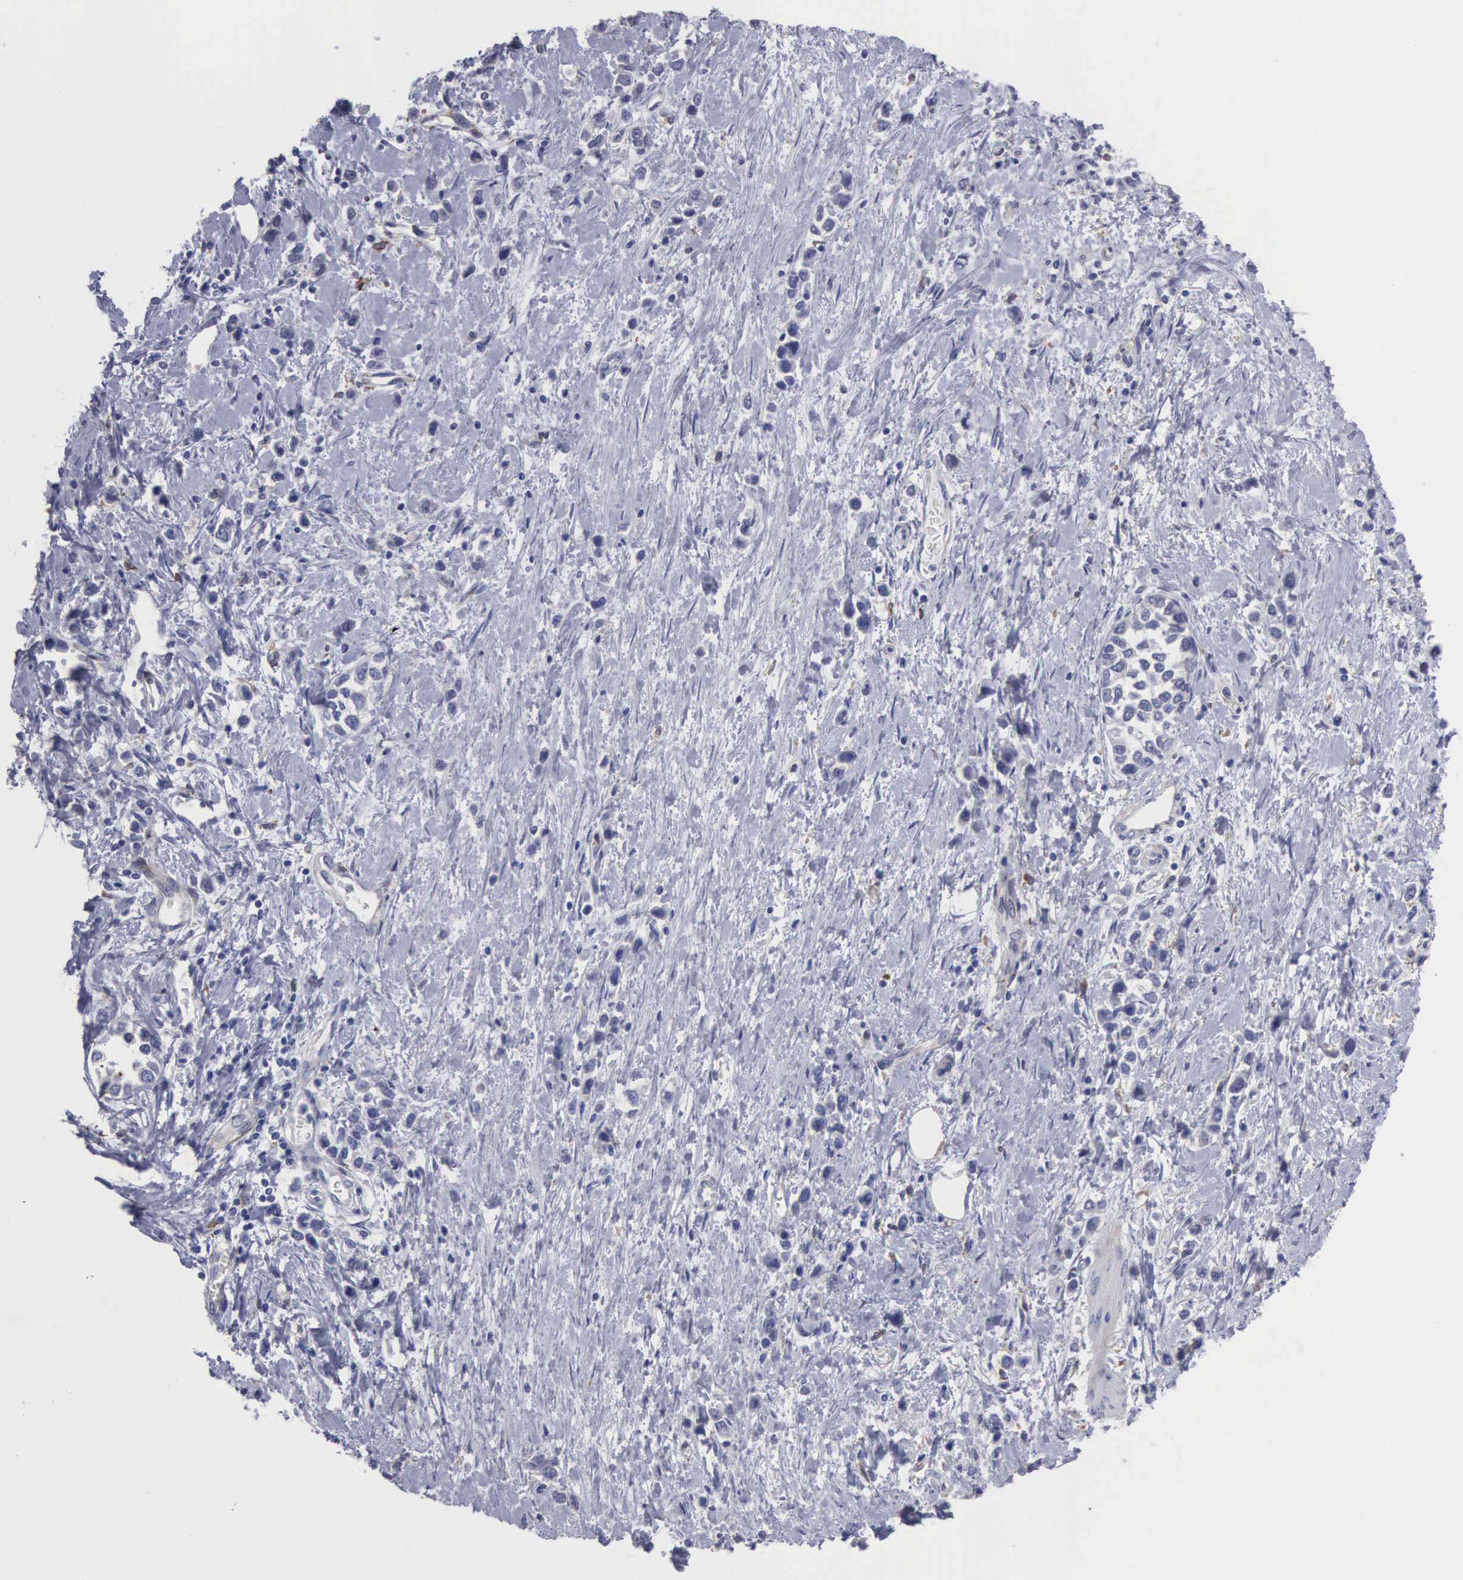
{"staining": {"intensity": "negative", "quantity": "none", "location": "none"}, "tissue": "stomach cancer", "cell_type": "Tumor cells", "image_type": "cancer", "snomed": [{"axis": "morphology", "description": "Adenocarcinoma, NOS"}, {"axis": "topography", "description": "Stomach, upper"}], "caption": "Immunohistochemical staining of human adenocarcinoma (stomach) shows no significant expression in tumor cells. (DAB IHC with hematoxylin counter stain).", "gene": "LIN52", "patient": {"sex": "male", "age": 76}}